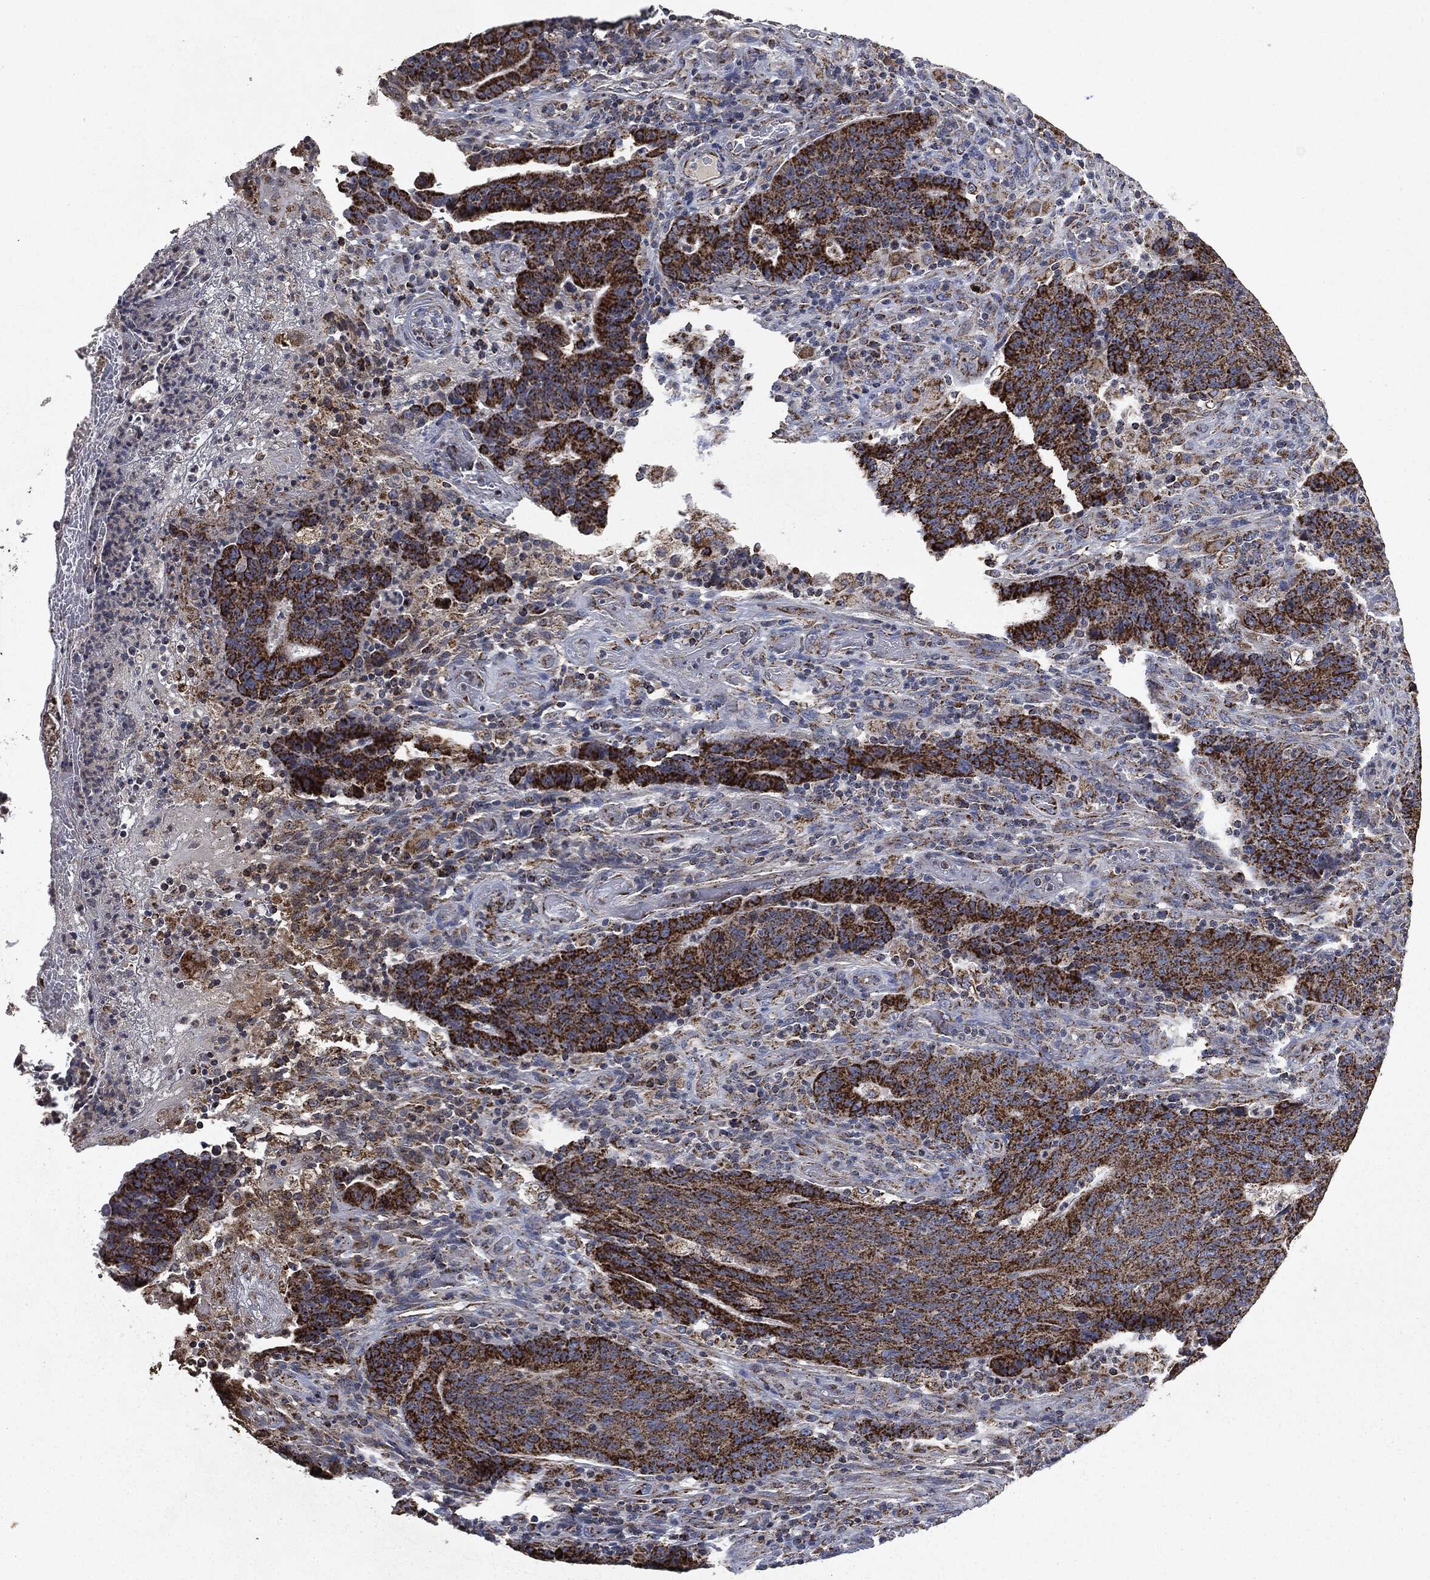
{"staining": {"intensity": "strong", "quantity": ">75%", "location": "cytoplasmic/membranous"}, "tissue": "colorectal cancer", "cell_type": "Tumor cells", "image_type": "cancer", "snomed": [{"axis": "morphology", "description": "Adenocarcinoma, NOS"}, {"axis": "topography", "description": "Colon"}], "caption": "Colorectal cancer was stained to show a protein in brown. There is high levels of strong cytoplasmic/membranous positivity in about >75% of tumor cells.", "gene": "RYK", "patient": {"sex": "female", "age": 75}}